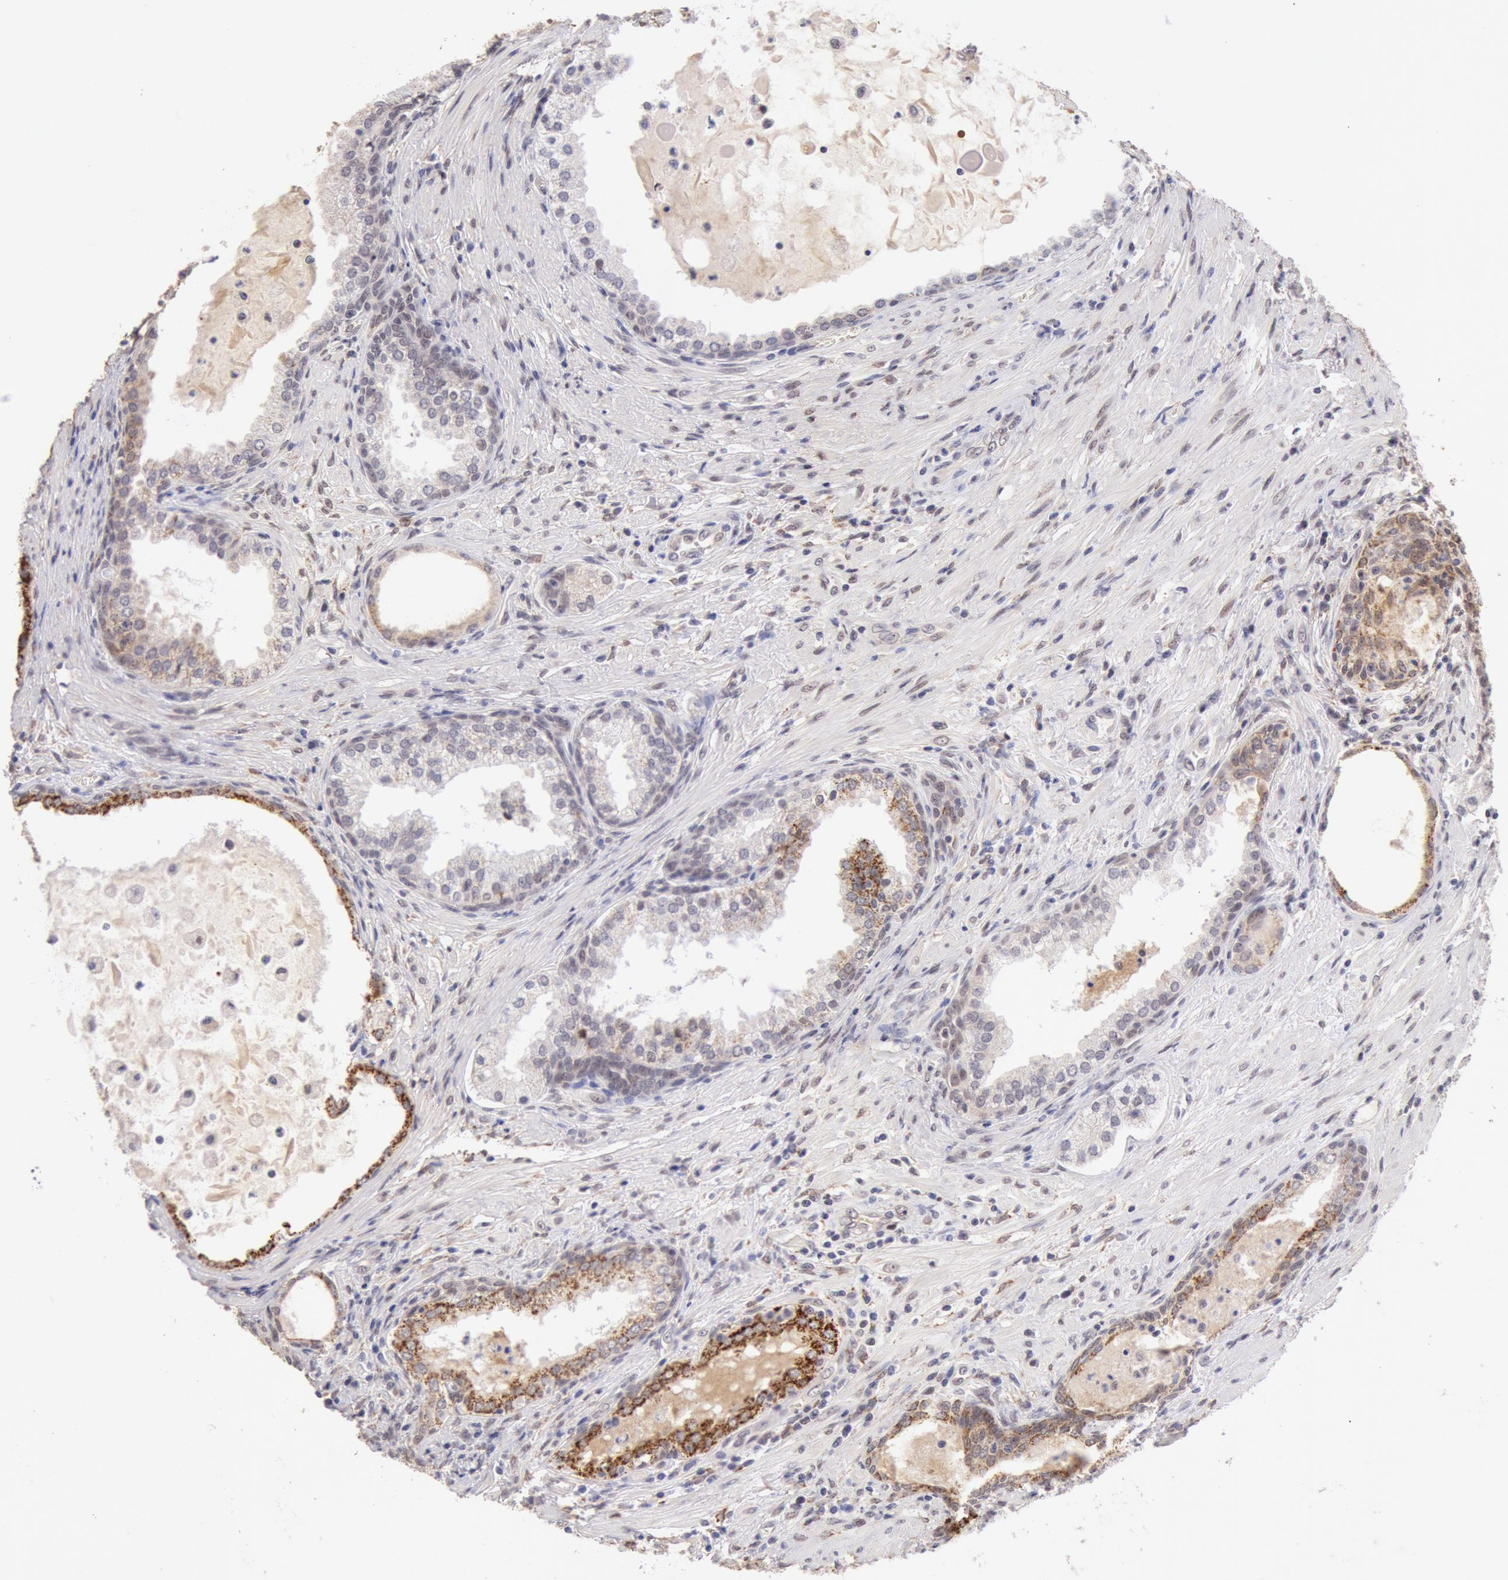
{"staining": {"intensity": "strong", "quantity": ">75%", "location": "nuclear"}, "tissue": "prostate cancer", "cell_type": "Tumor cells", "image_type": "cancer", "snomed": [{"axis": "morphology", "description": "Adenocarcinoma, Medium grade"}, {"axis": "topography", "description": "Prostate"}], "caption": "Protein staining of prostate cancer (medium-grade adenocarcinoma) tissue displays strong nuclear positivity in about >75% of tumor cells.", "gene": "CDKN2B", "patient": {"sex": "male", "age": 70}}